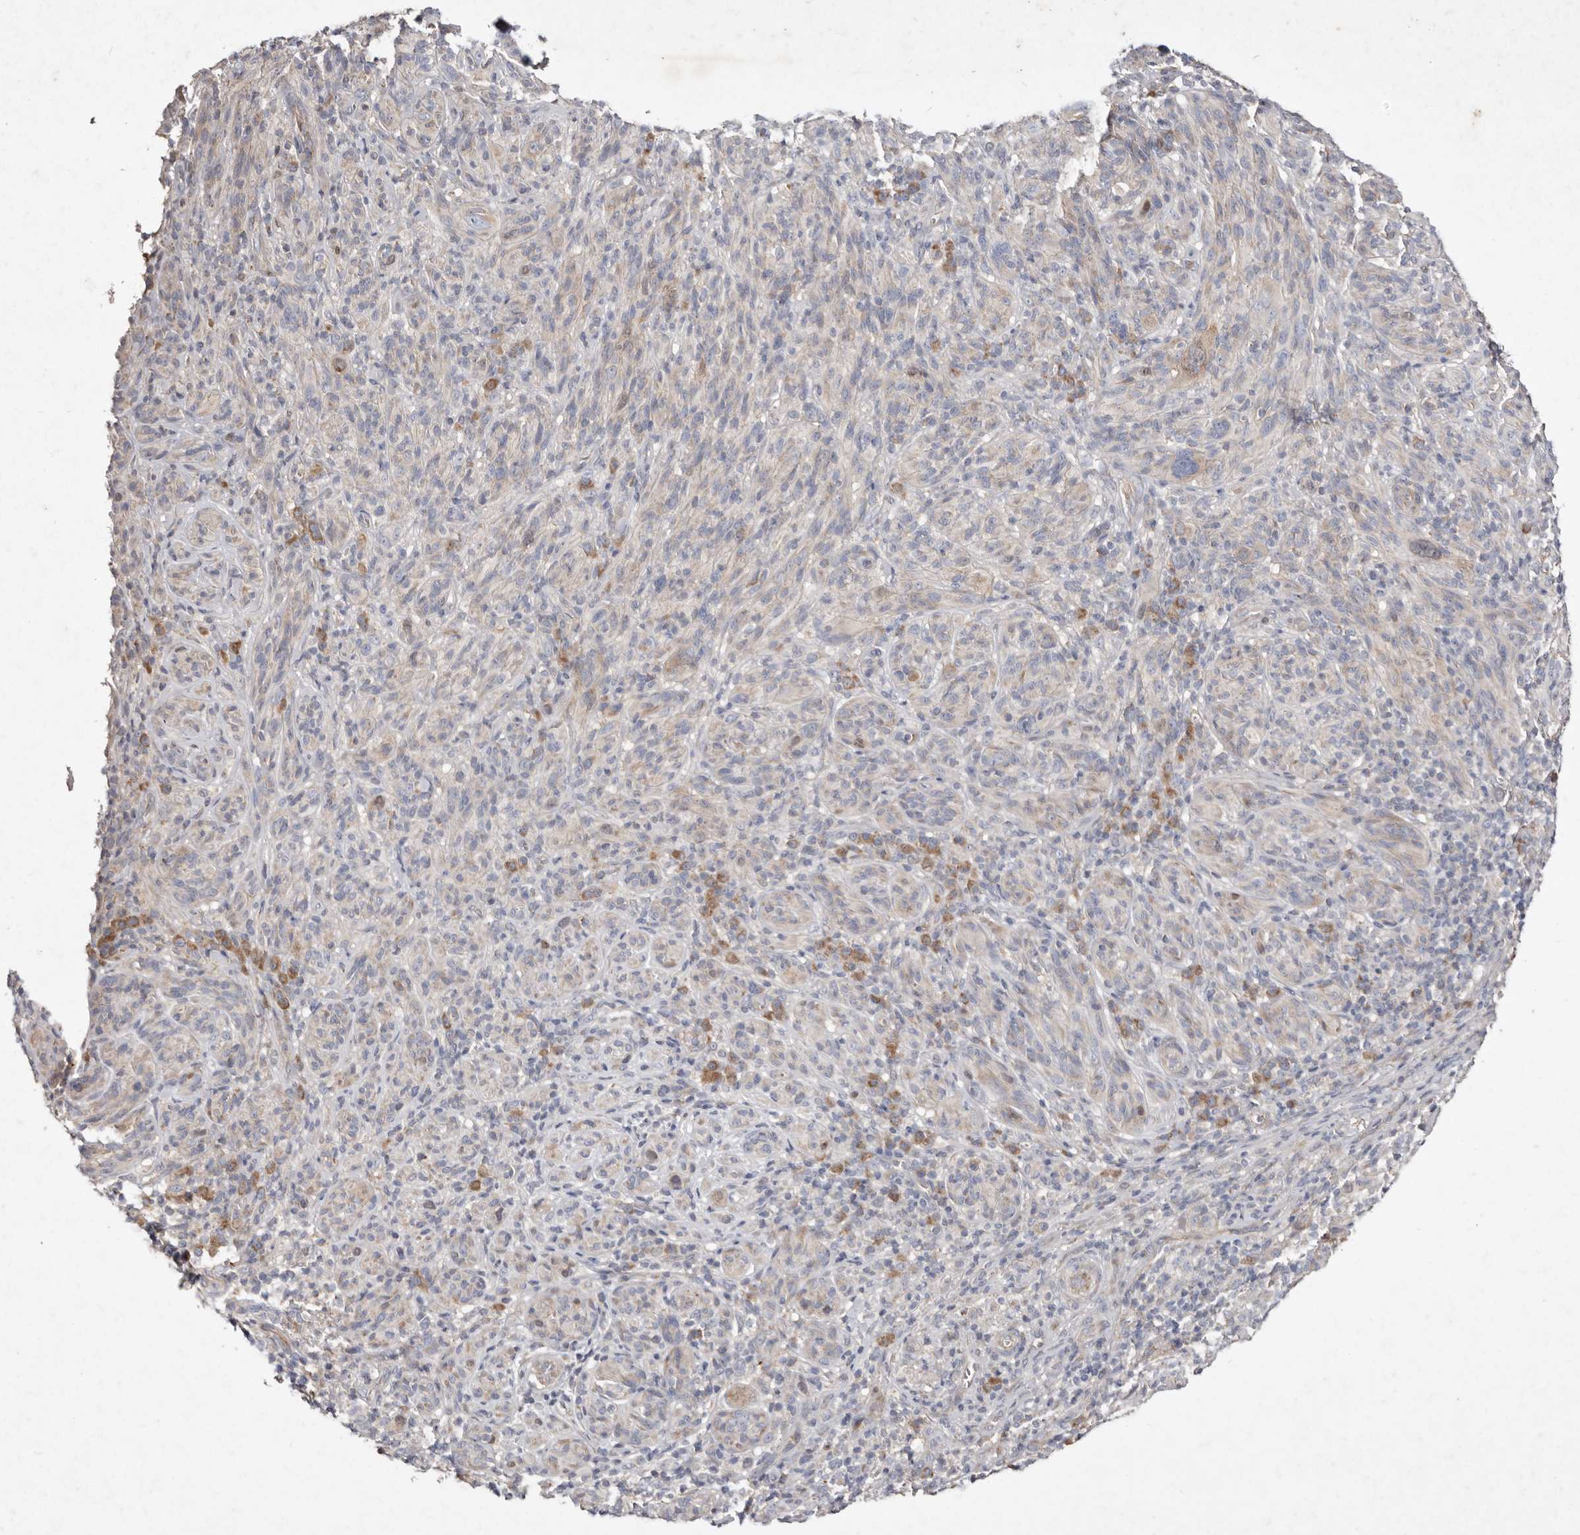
{"staining": {"intensity": "negative", "quantity": "none", "location": "none"}, "tissue": "melanoma", "cell_type": "Tumor cells", "image_type": "cancer", "snomed": [{"axis": "morphology", "description": "Malignant melanoma, NOS"}, {"axis": "topography", "description": "Skin of head"}], "caption": "Image shows no protein positivity in tumor cells of melanoma tissue.", "gene": "SLC25A20", "patient": {"sex": "male", "age": 96}}